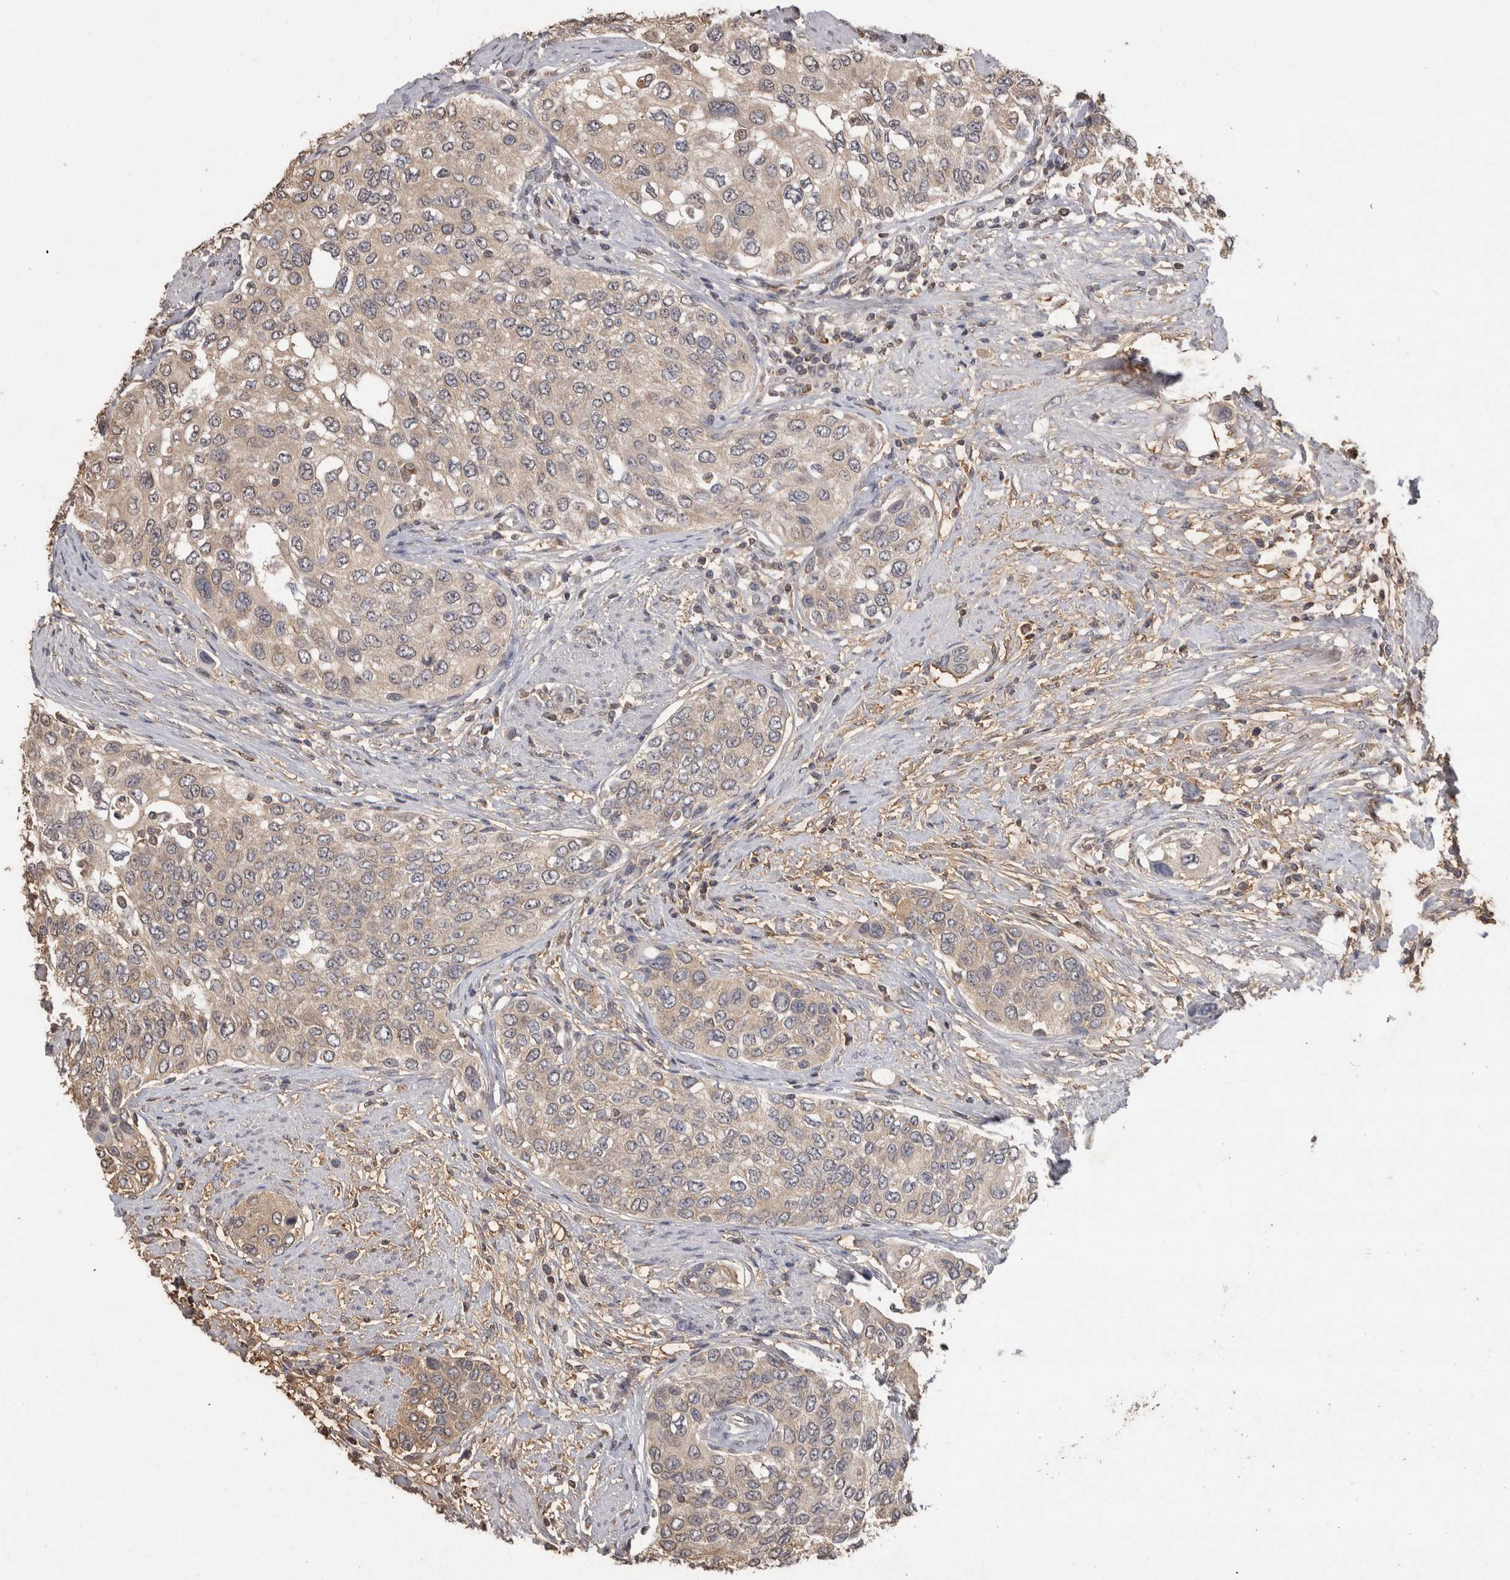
{"staining": {"intensity": "weak", "quantity": ">75%", "location": "cytoplasmic/membranous"}, "tissue": "urothelial cancer", "cell_type": "Tumor cells", "image_type": "cancer", "snomed": [{"axis": "morphology", "description": "Urothelial carcinoma, High grade"}, {"axis": "topography", "description": "Urinary bladder"}], "caption": "A brown stain highlights weak cytoplasmic/membranous staining of a protein in human urothelial cancer tumor cells. The staining is performed using DAB (3,3'-diaminobenzidine) brown chromogen to label protein expression. The nuclei are counter-stained blue using hematoxylin.", "gene": "PREP", "patient": {"sex": "female", "age": 56}}